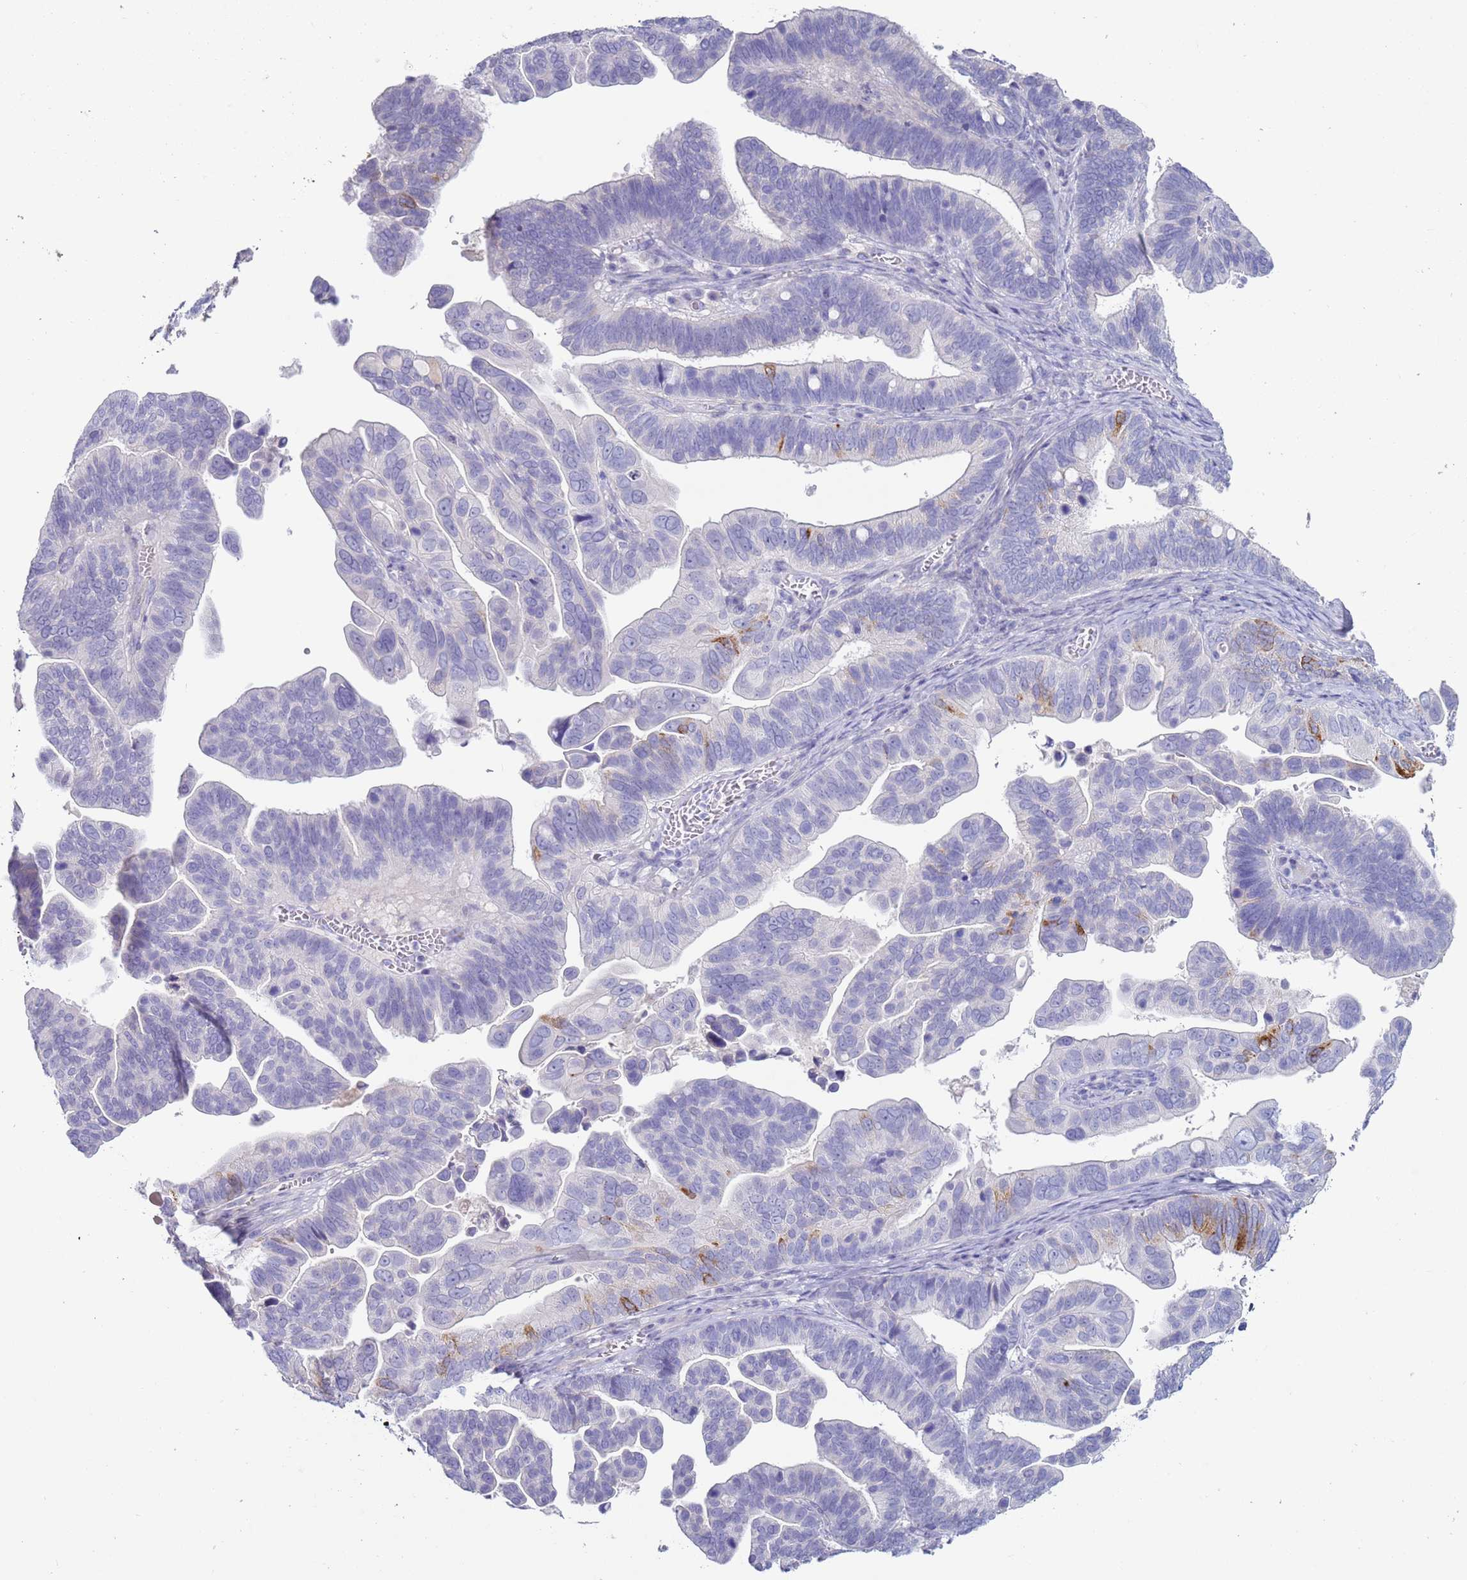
{"staining": {"intensity": "moderate", "quantity": "<25%", "location": "cytoplasmic/membranous"}, "tissue": "ovarian cancer", "cell_type": "Tumor cells", "image_type": "cancer", "snomed": [{"axis": "morphology", "description": "Cystadenocarcinoma, serous, NOS"}, {"axis": "topography", "description": "Ovary"}], "caption": "Human serous cystadenocarcinoma (ovarian) stained for a protein (brown) demonstrates moderate cytoplasmic/membranous positive staining in approximately <25% of tumor cells.", "gene": "NPAP1", "patient": {"sex": "female", "age": 56}}